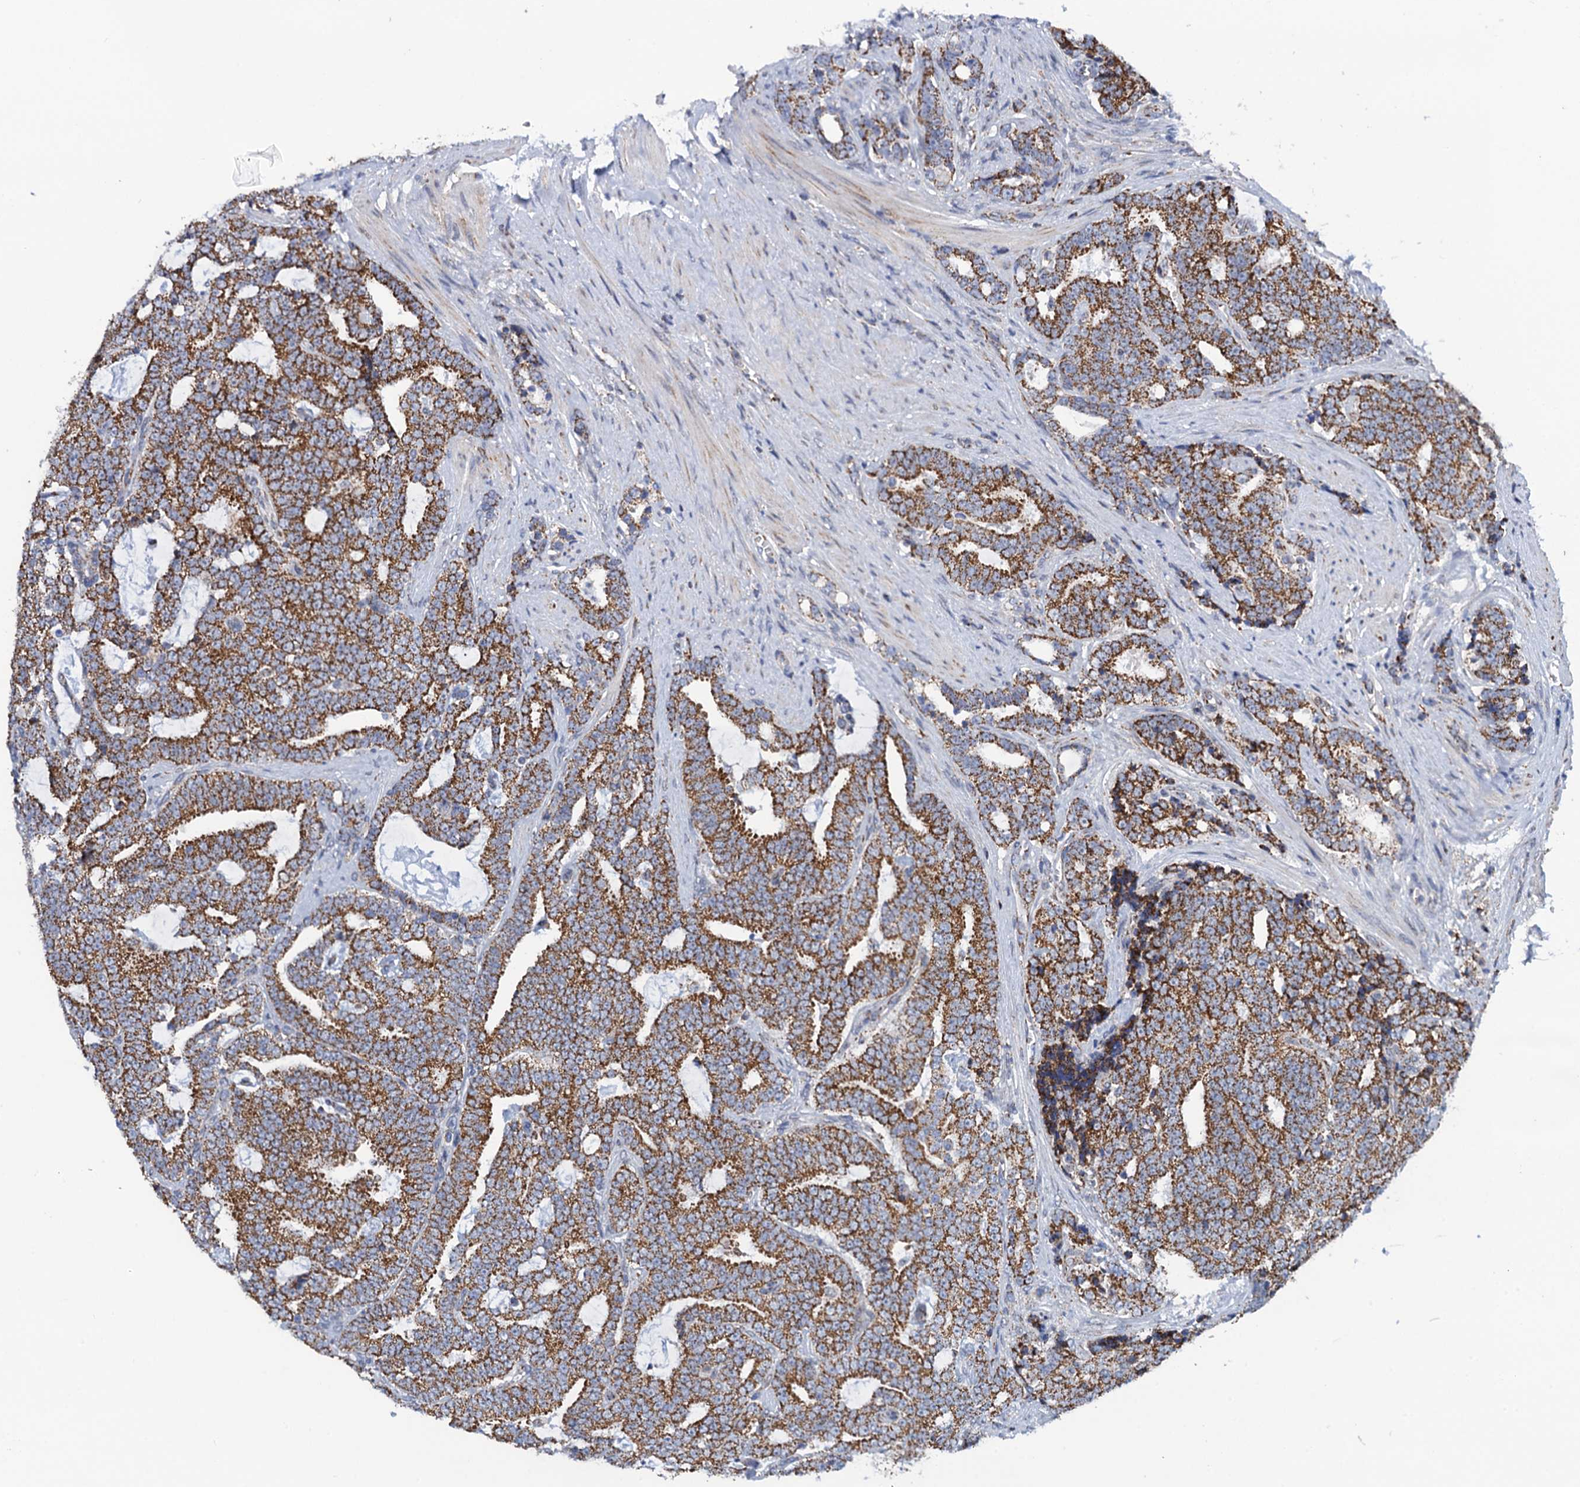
{"staining": {"intensity": "moderate", "quantity": ">75%", "location": "cytoplasmic/membranous"}, "tissue": "prostate cancer", "cell_type": "Tumor cells", "image_type": "cancer", "snomed": [{"axis": "morphology", "description": "Adenocarcinoma, High grade"}, {"axis": "topography", "description": "Prostate and seminal vesicle, NOS"}], "caption": "DAB (3,3'-diaminobenzidine) immunohistochemical staining of prostate cancer (high-grade adenocarcinoma) displays moderate cytoplasmic/membranous protein staining in approximately >75% of tumor cells. The staining was performed using DAB (3,3'-diaminobenzidine) to visualize the protein expression in brown, while the nuclei were stained in blue with hematoxylin (Magnification: 20x).", "gene": "PTCD3", "patient": {"sex": "male", "age": 67}}